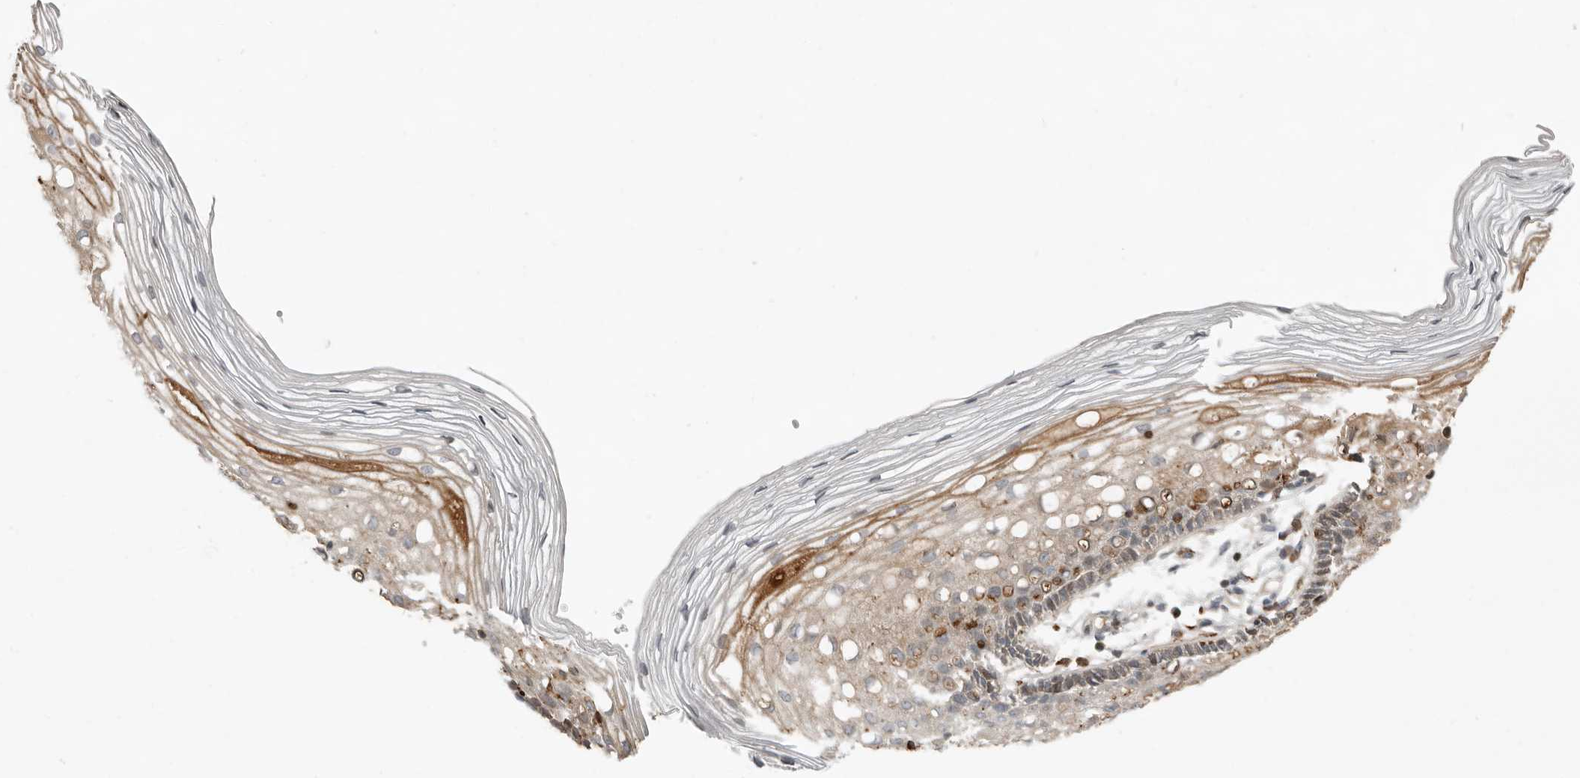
{"staining": {"intensity": "weak", "quantity": "25%-75%", "location": "cytoplasmic/membranous"}, "tissue": "cervix", "cell_type": "Glandular cells", "image_type": "normal", "snomed": [{"axis": "morphology", "description": "Normal tissue, NOS"}, {"axis": "topography", "description": "Cervix"}], "caption": "Cervix stained with a brown dye shows weak cytoplasmic/membranous positive positivity in approximately 25%-75% of glandular cells.", "gene": "KLHL38", "patient": {"sex": "female", "age": 27}}